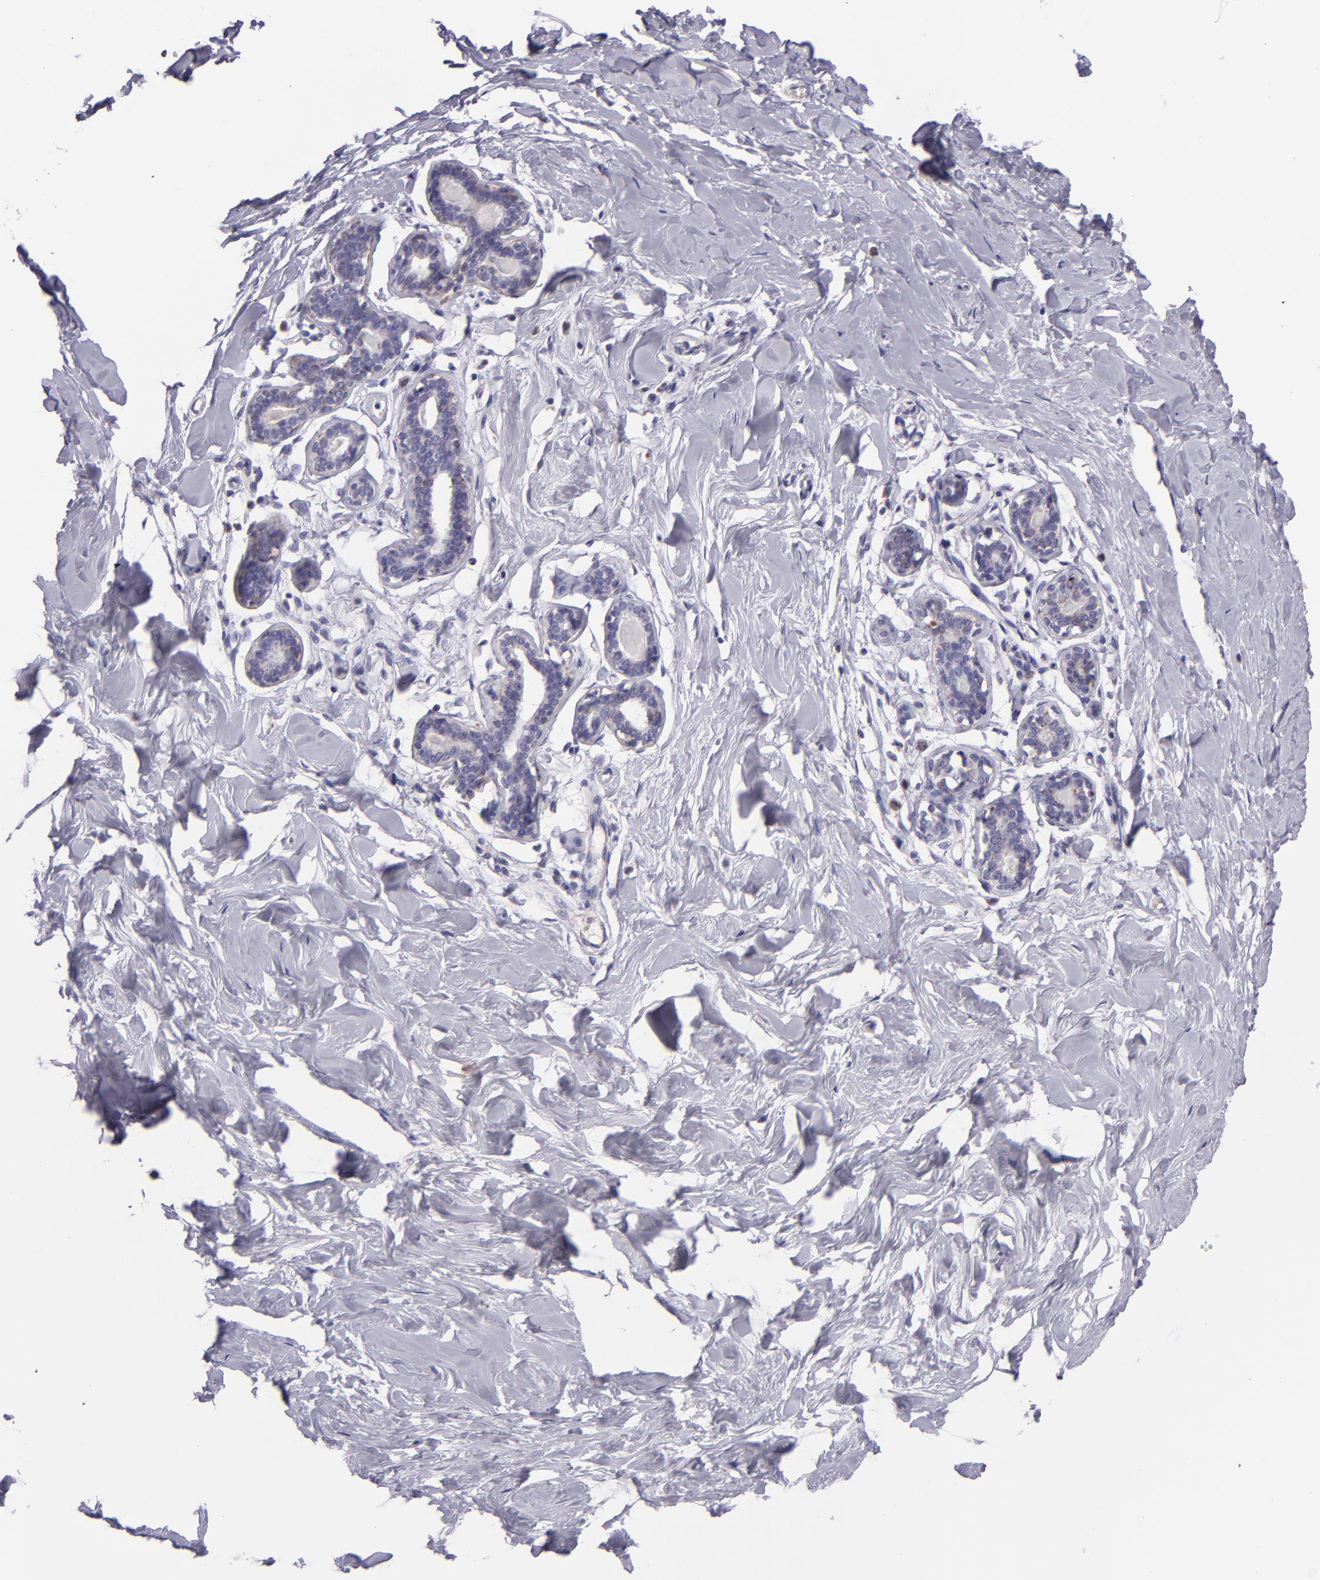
{"staining": {"intensity": "negative", "quantity": "none", "location": "none"}, "tissue": "breast", "cell_type": "Adipocytes", "image_type": "normal", "snomed": [{"axis": "morphology", "description": "Normal tissue, NOS"}, {"axis": "topography", "description": "Breast"}], "caption": "Adipocytes show no significant positivity in unremarkable breast. (Brightfield microscopy of DAB (3,3'-diaminobenzidine) immunohistochemistry (IHC) at high magnification).", "gene": "HSPD1", "patient": {"sex": "female", "age": 23}}